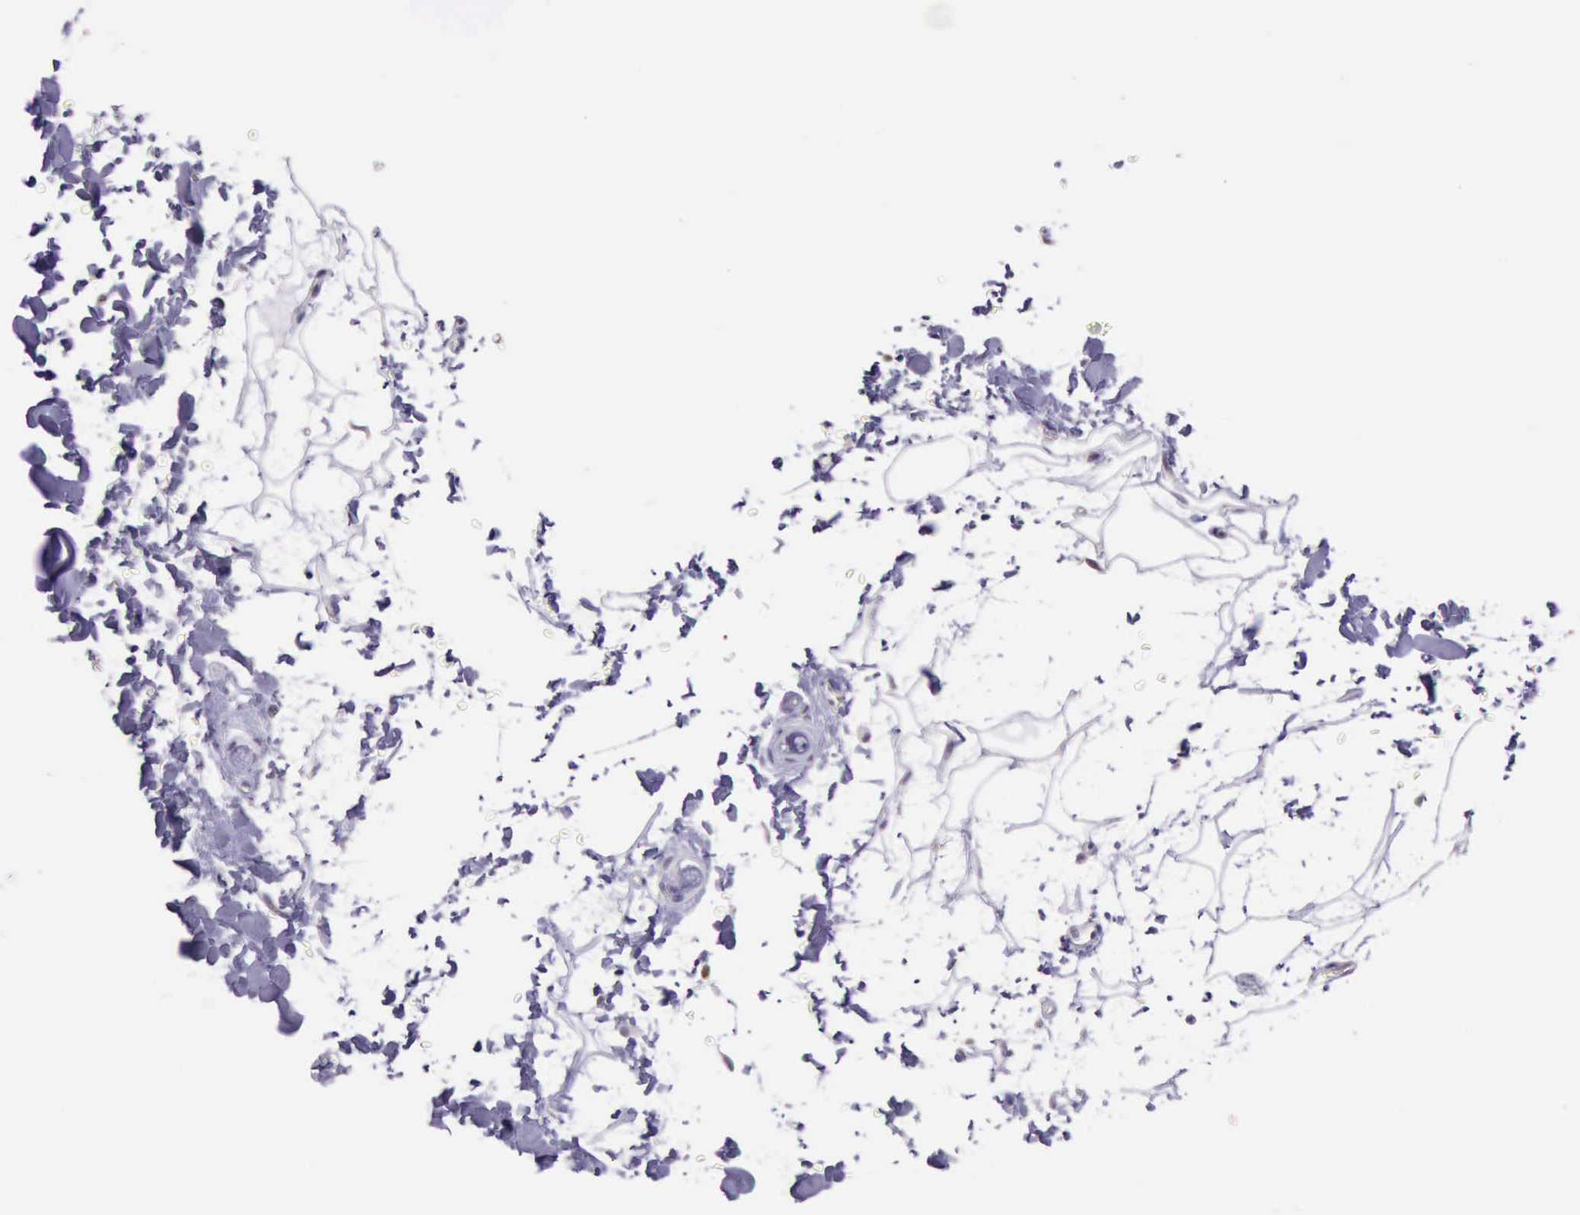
{"staining": {"intensity": "negative", "quantity": "none", "location": "none"}, "tissue": "adipose tissue", "cell_type": "Adipocytes", "image_type": "normal", "snomed": [{"axis": "morphology", "description": "Normal tissue, NOS"}, {"axis": "topography", "description": "Soft tissue"}], "caption": "Adipose tissue stained for a protein using IHC demonstrates no positivity adipocytes.", "gene": "PARP1", "patient": {"sex": "male", "age": 72}}